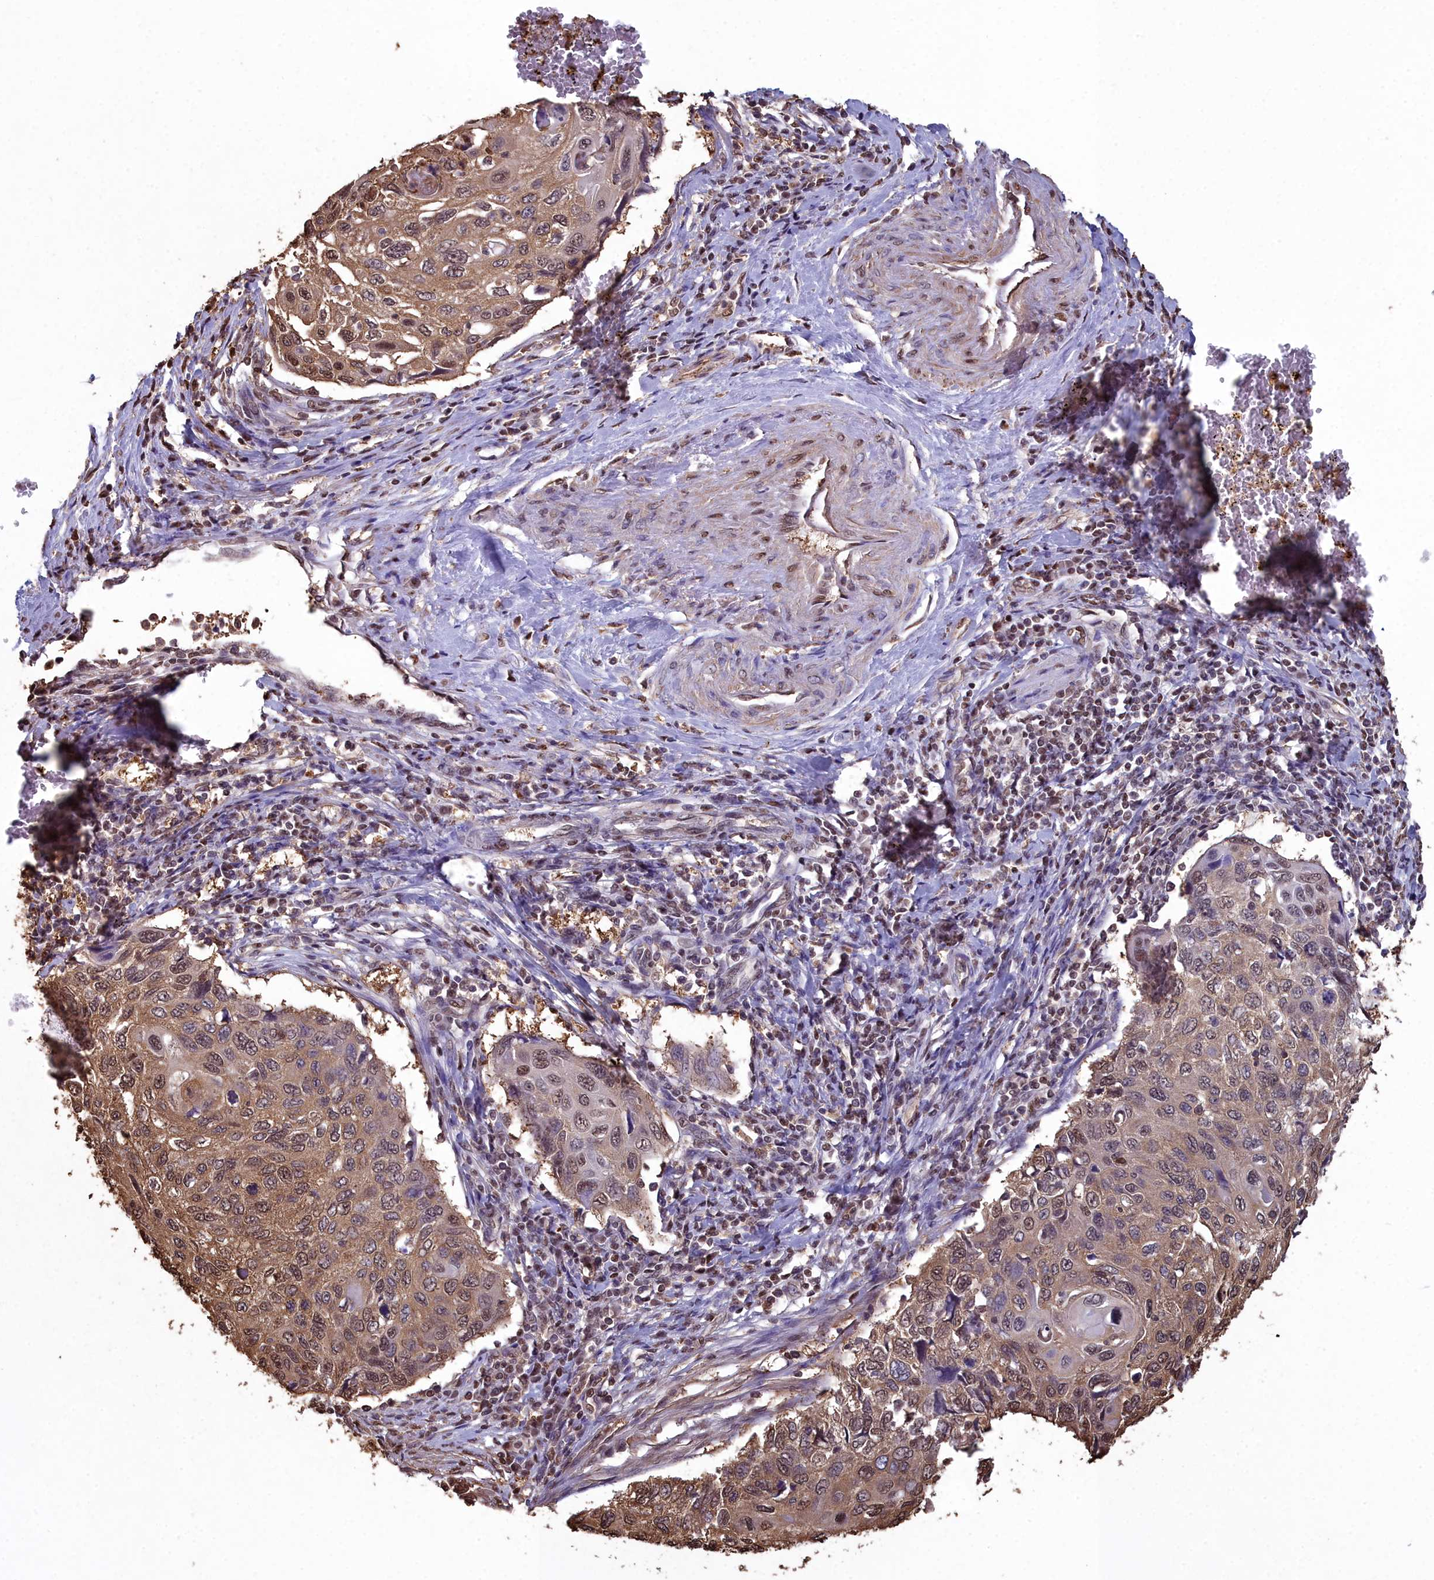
{"staining": {"intensity": "moderate", "quantity": ">75%", "location": "cytoplasmic/membranous,nuclear"}, "tissue": "cervical cancer", "cell_type": "Tumor cells", "image_type": "cancer", "snomed": [{"axis": "morphology", "description": "Squamous cell carcinoma, NOS"}, {"axis": "topography", "description": "Cervix"}], "caption": "Brown immunohistochemical staining in human squamous cell carcinoma (cervical) demonstrates moderate cytoplasmic/membranous and nuclear staining in approximately >75% of tumor cells.", "gene": "GAPDH", "patient": {"sex": "female", "age": 70}}